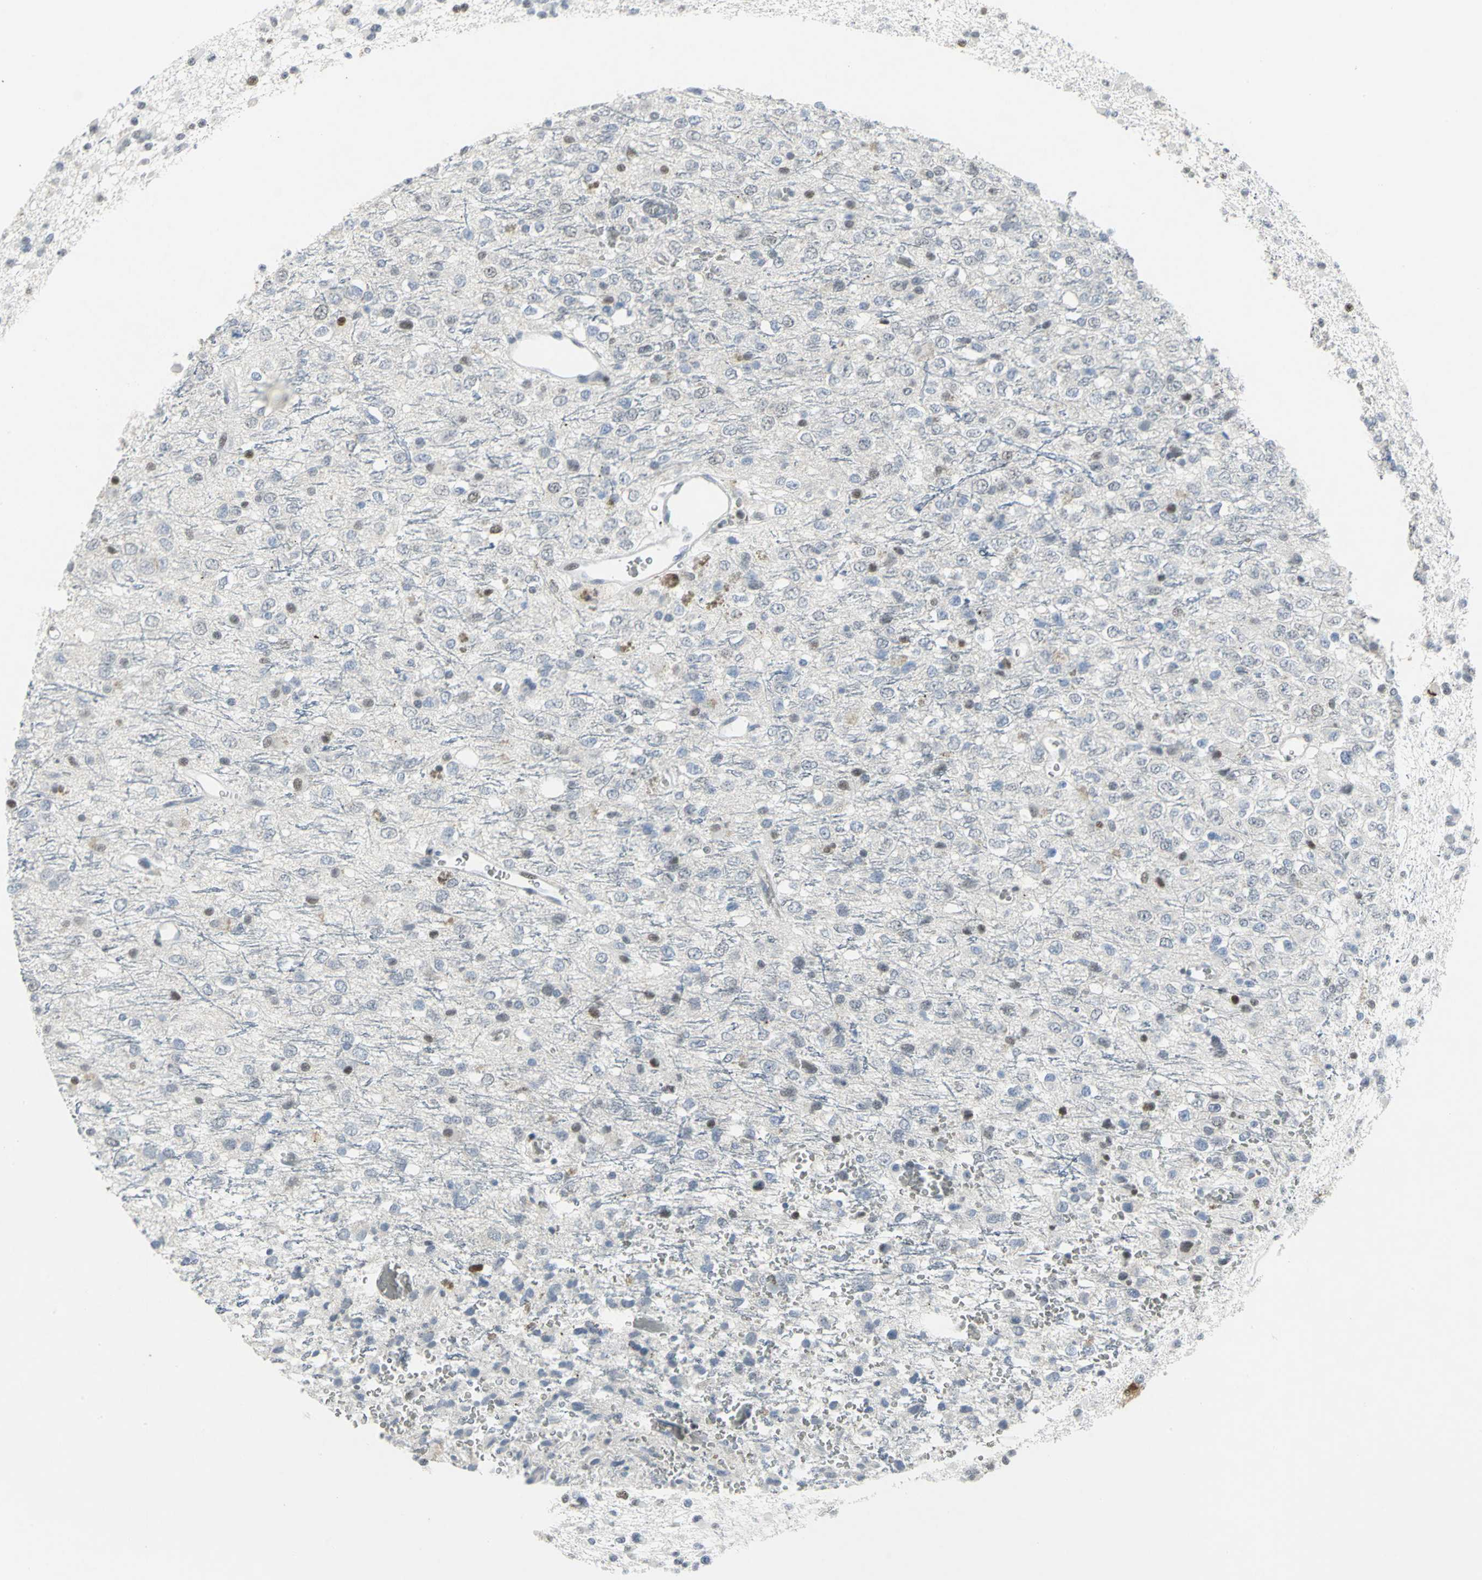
{"staining": {"intensity": "weak", "quantity": "<25%", "location": "nuclear"}, "tissue": "glioma", "cell_type": "Tumor cells", "image_type": "cancer", "snomed": [{"axis": "morphology", "description": "Glioma, malignant, High grade"}, {"axis": "topography", "description": "pancreas cauda"}], "caption": "Tumor cells are negative for brown protein staining in high-grade glioma (malignant).", "gene": "RPA1", "patient": {"sex": "male", "age": 60}}